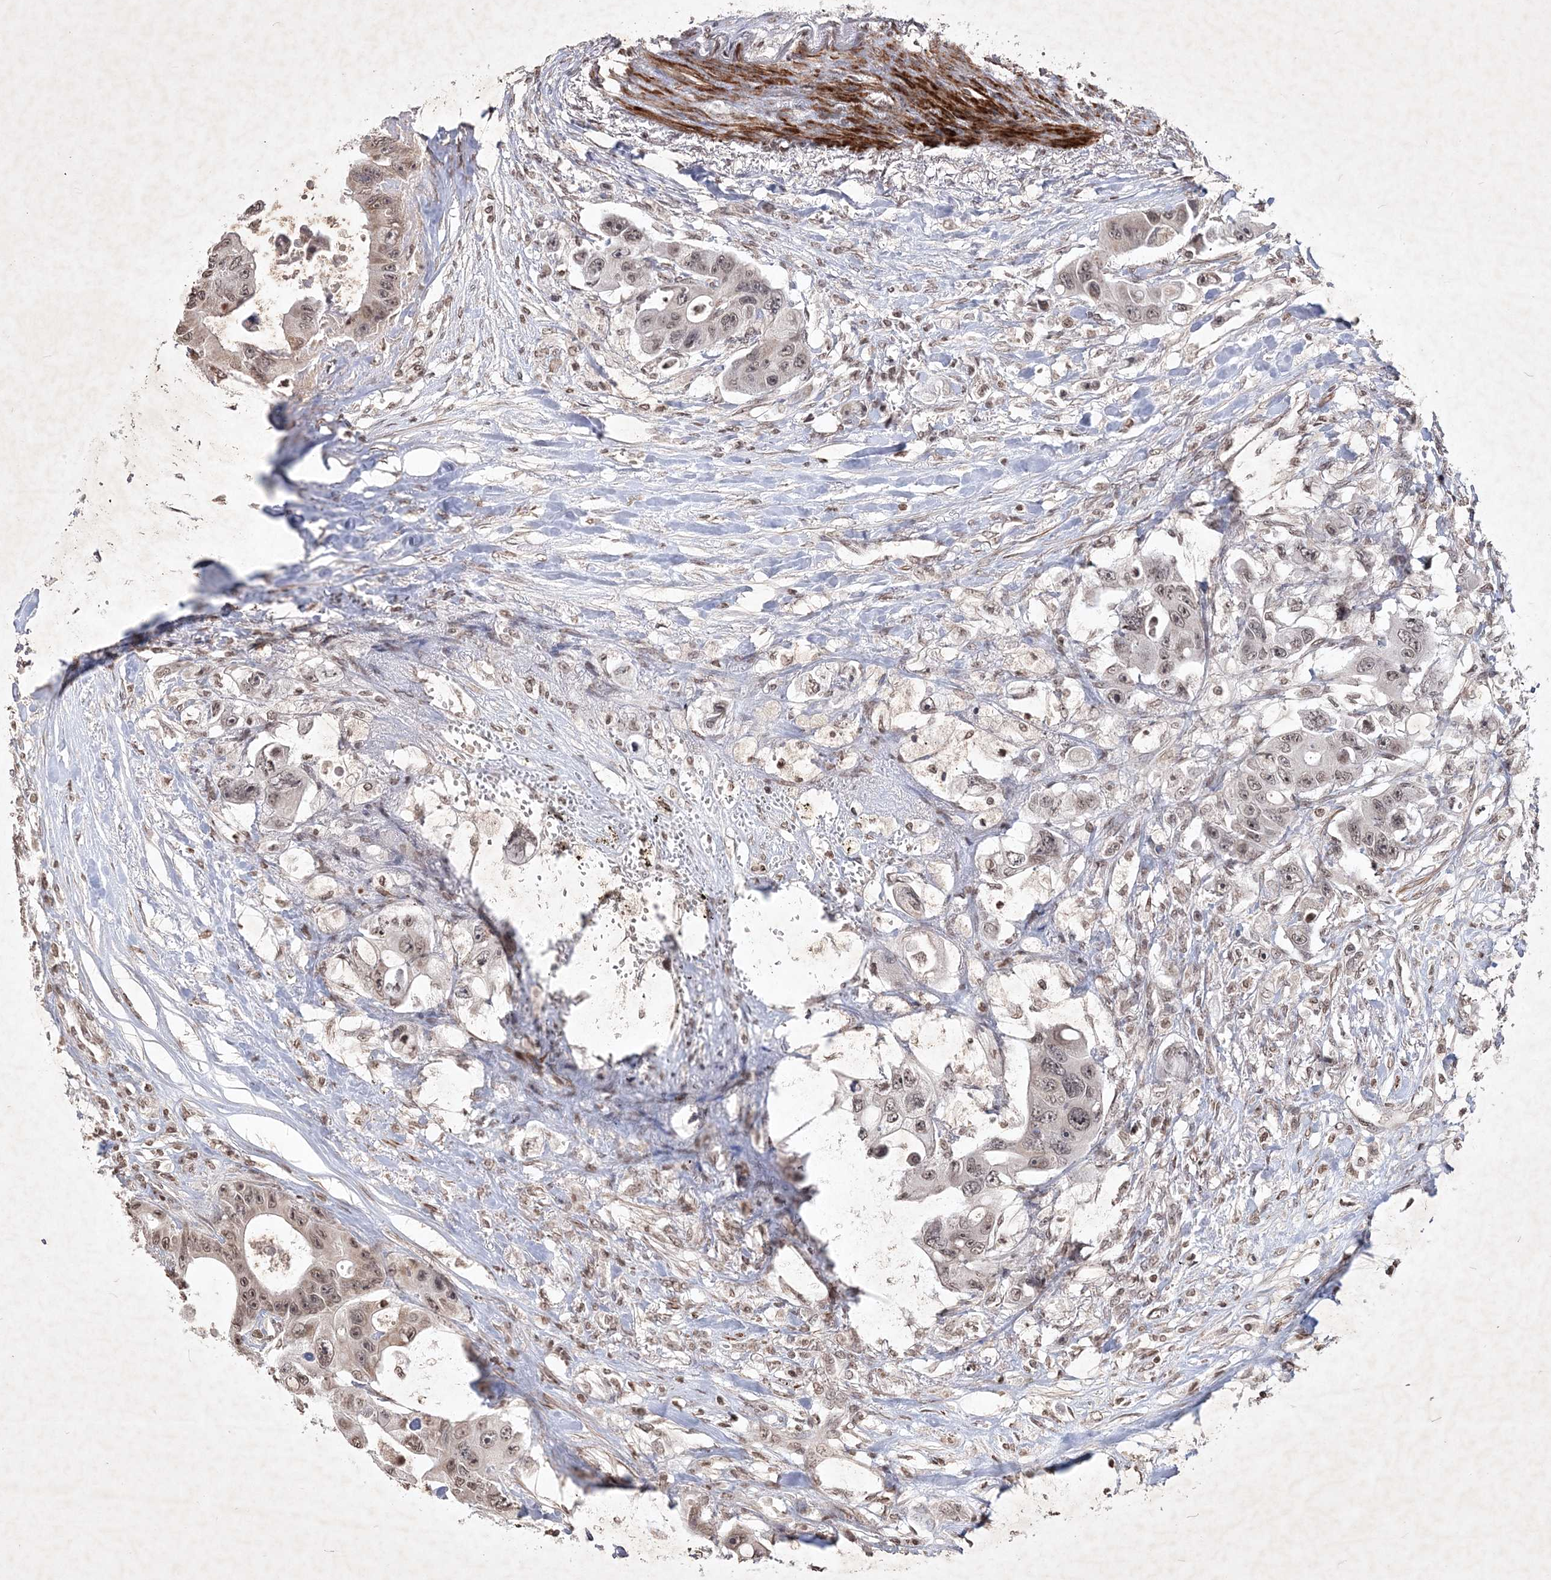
{"staining": {"intensity": "moderate", "quantity": "25%-75%", "location": "nuclear"}, "tissue": "colorectal cancer", "cell_type": "Tumor cells", "image_type": "cancer", "snomed": [{"axis": "morphology", "description": "Adenocarcinoma, NOS"}, {"axis": "topography", "description": "Colon"}], "caption": "This is a histology image of immunohistochemistry (IHC) staining of colorectal cancer (adenocarcinoma), which shows moderate staining in the nuclear of tumor cells.", "gene": "SOWAHB", "patient": {"sex": "female", "age": 46}}